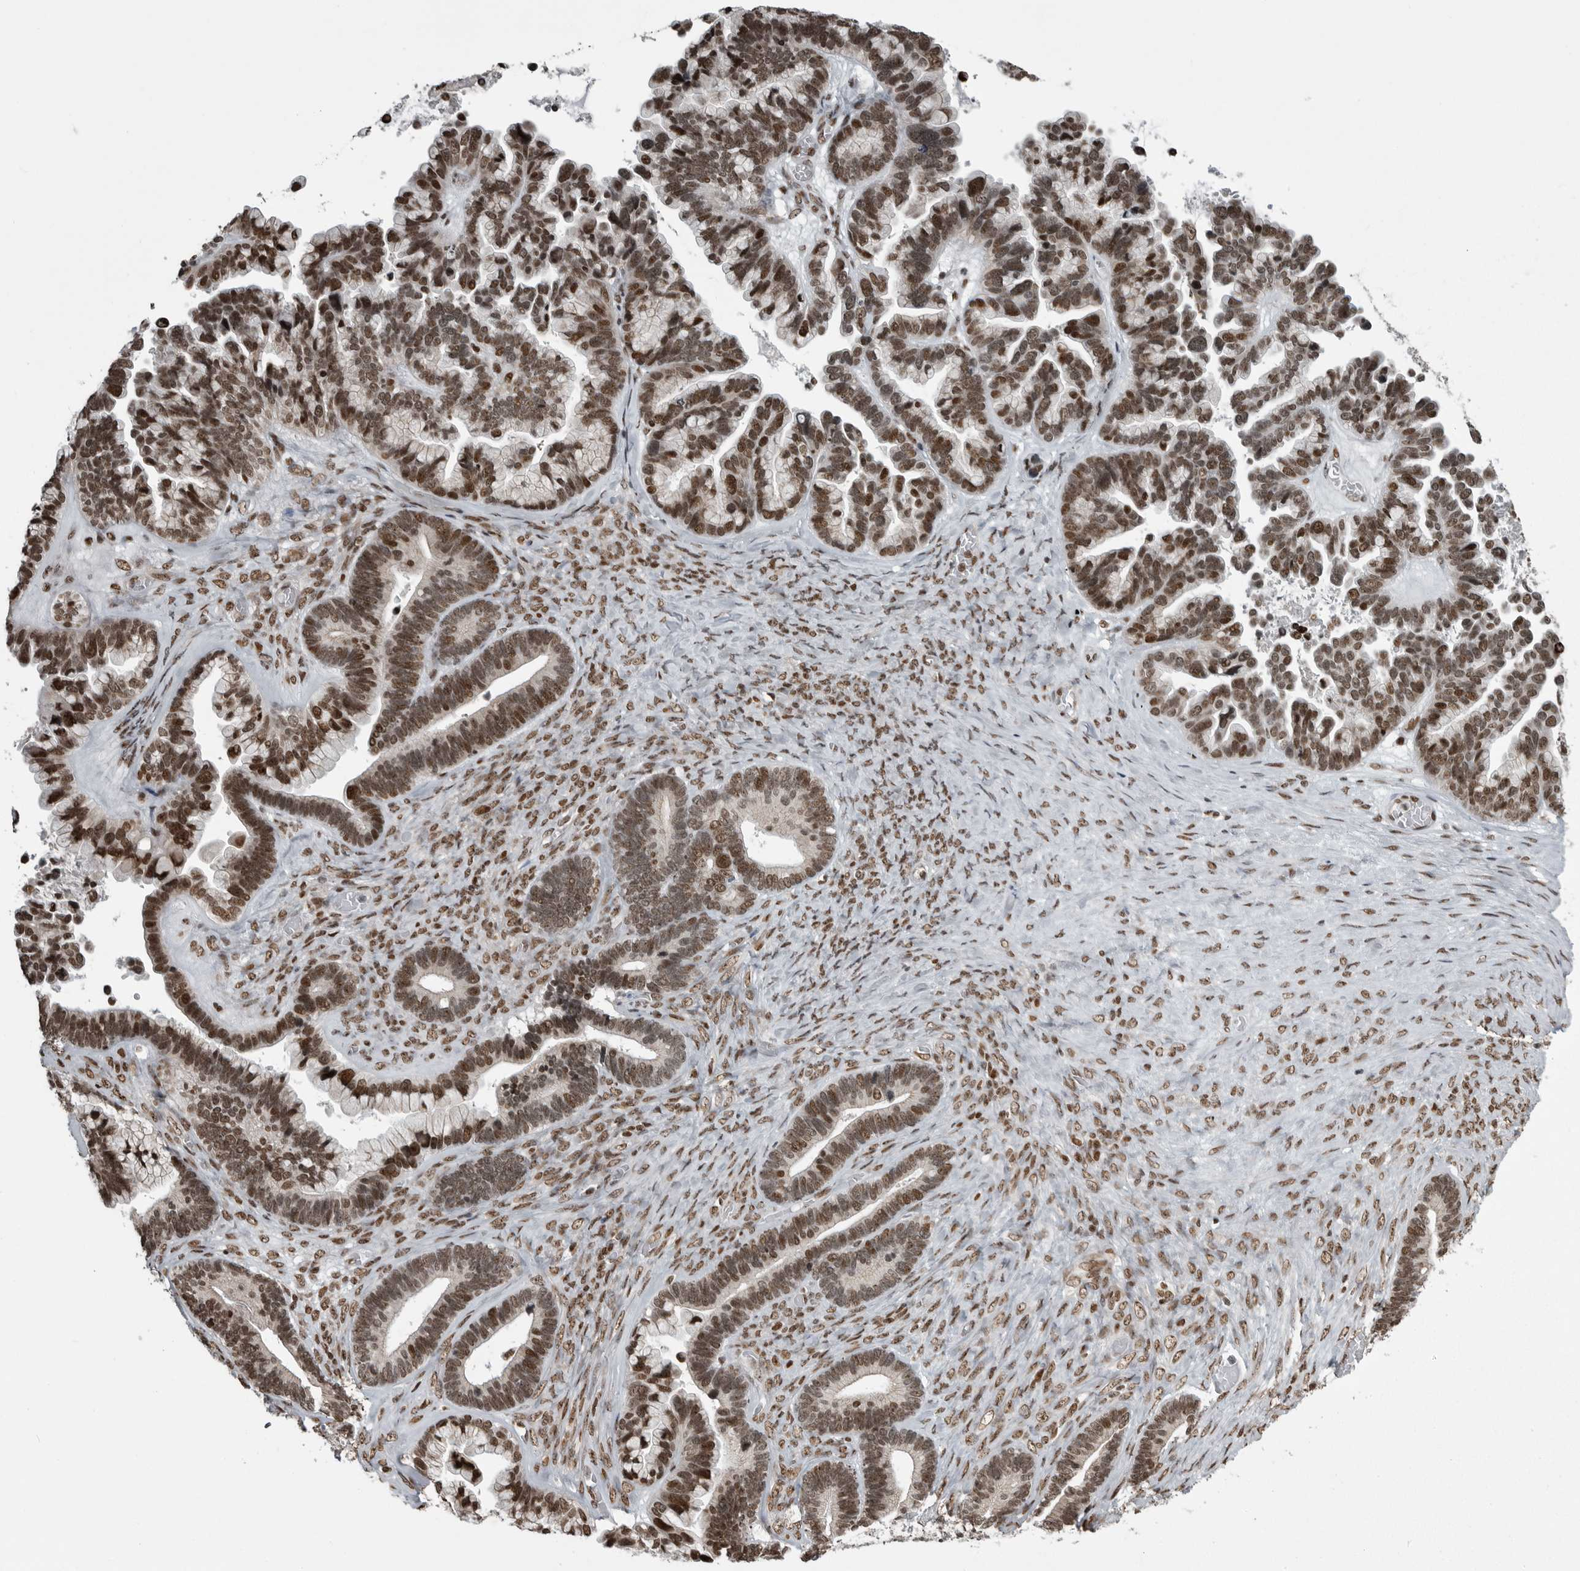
{"staining": {"intensity": "strong", "quantity": ">75%", "location": "nuclear"}, "tissue": "ovarian cancer", "cell_type": "Tumor cells", "image_type": "cancer", "snomed": [{"axis": "morphology", "description": "Cystadenocarcinoma, serous, NOS"}, {"axis": "topography", "description": "Ovary"}], "caption": "Strong nuclear positivity for a protein is appreciated in about >75% of tumor cells of serous cystadenocarcinoma (ovarian) using immunohistochemistry (IHC).", "gene": "YAF2", "patient": {"sex": "female", "age": 56}}